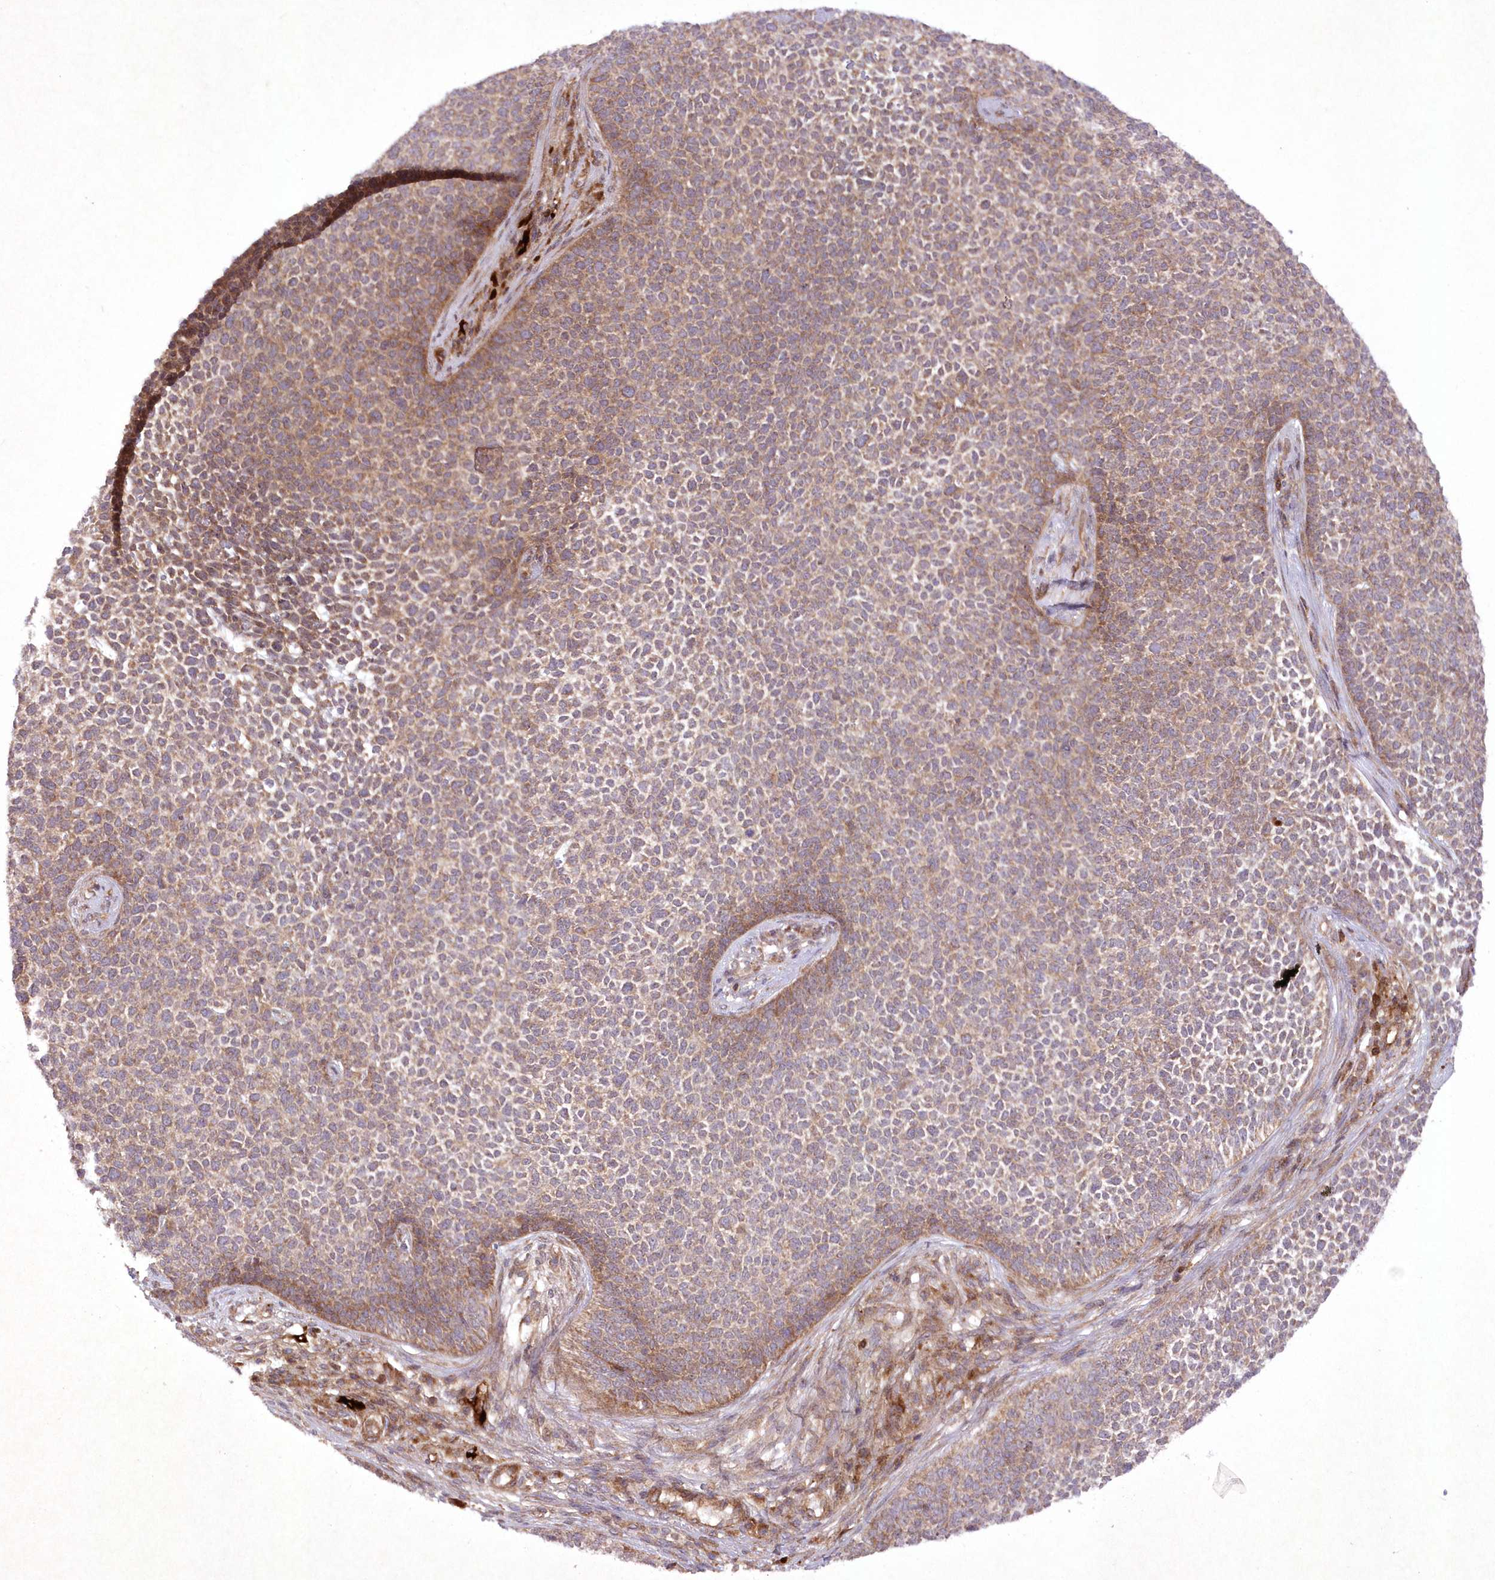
{"staining": {"intensity": "moderate", "quantity": ">75%", "location": "cytoplasmic/membranous"}, "tissue": "skin cancer", "cell_type": "Tumor cells", "image_type": "cancer", "snomed": [{"axis": "morphology", "description": "Basal cell carcinoma"}, {"axis": "topography", "description": "Skin"}], "caption": "Protein positivity by immunohistochemistry demonstrates moderate cytoplasmic/membranous staining in approximately >75% of tumor cells in skin basal cell carcinoma.", "gene": "APOM", "patient": {"sex": "female", "age": 84}}